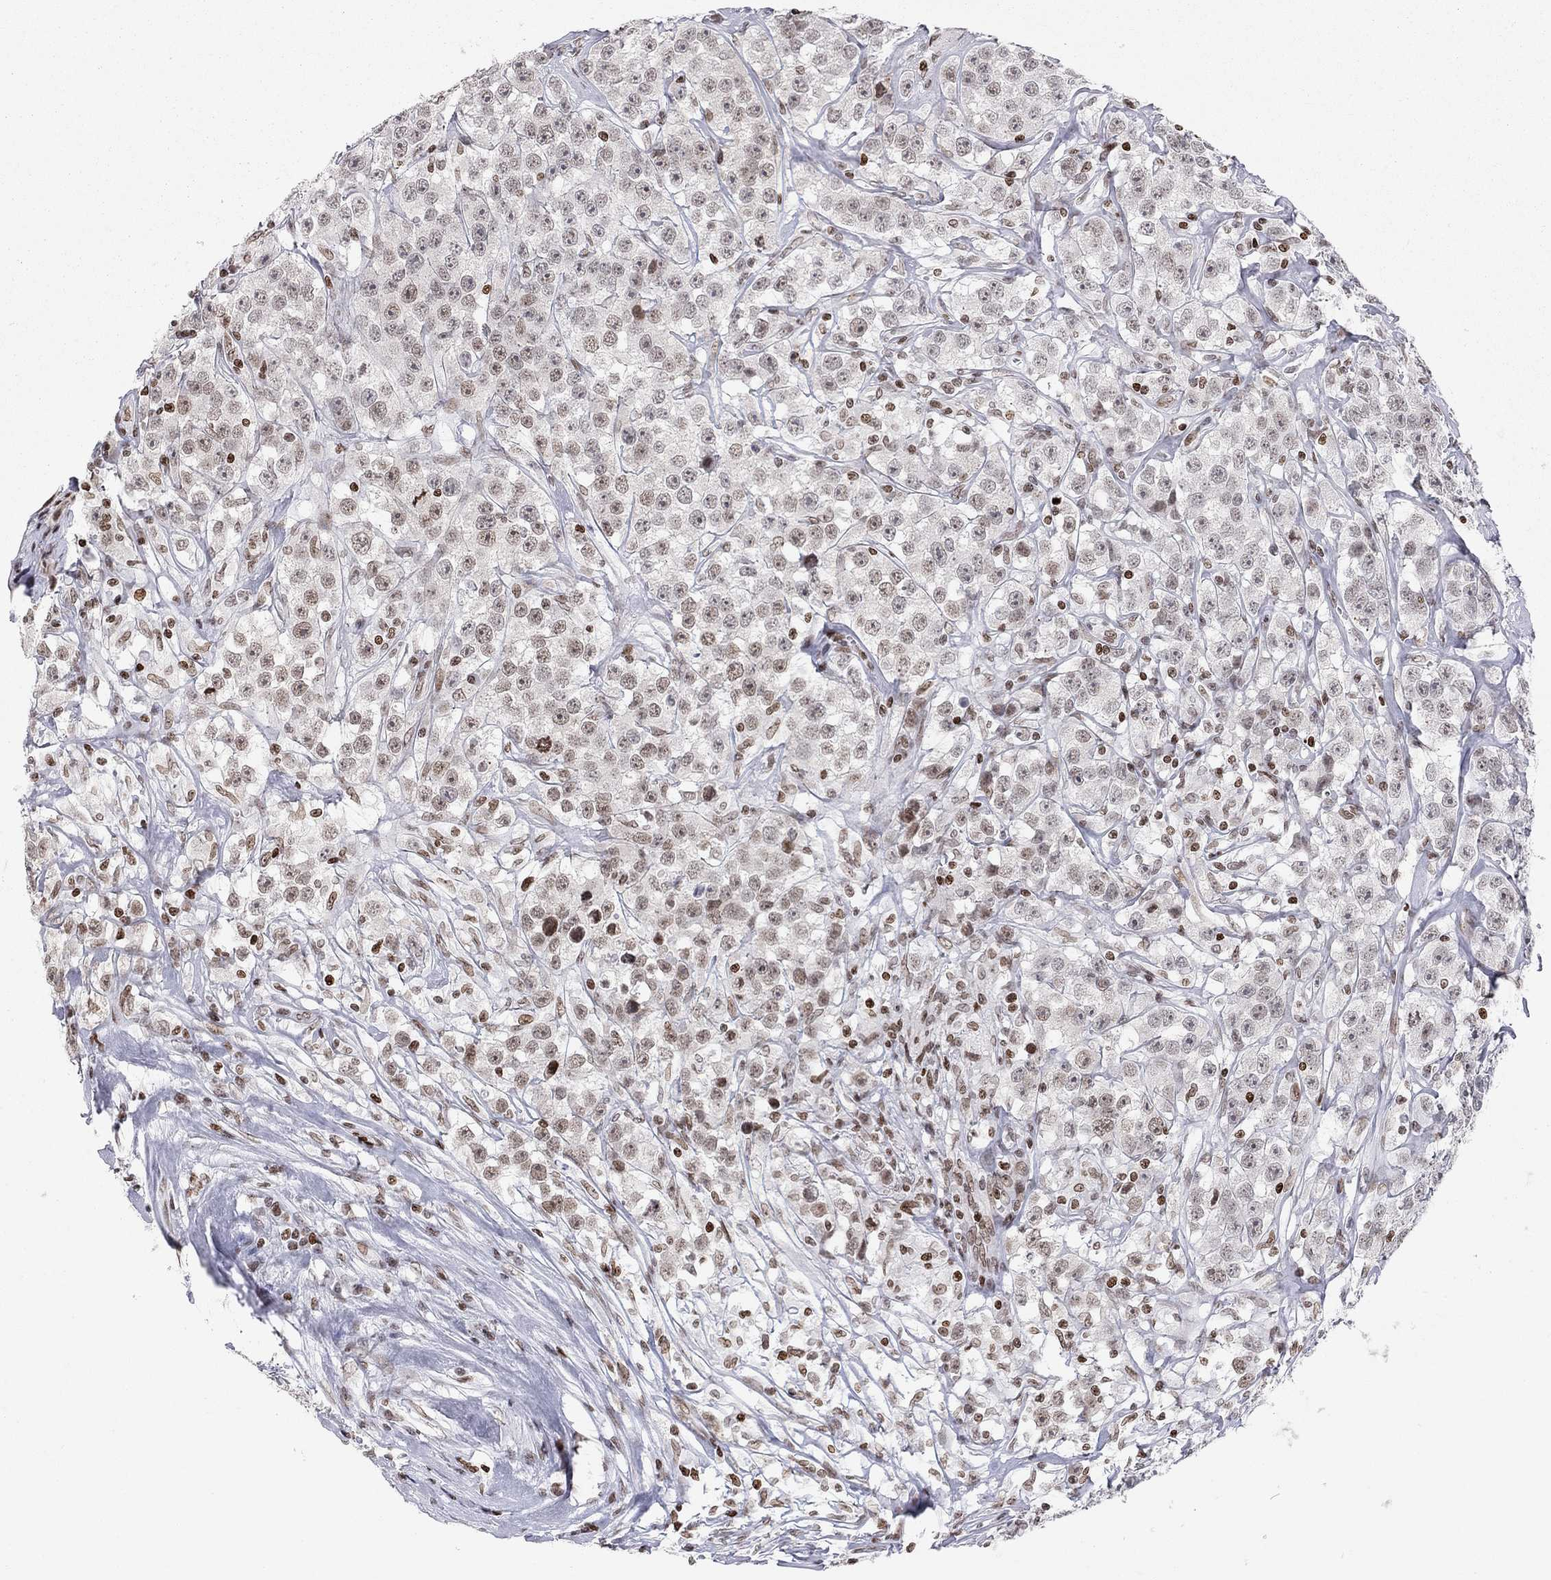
{"staining": {"intensity": "weak", "quantity": "25%-75%", "location": "nuclear"}, "tissue": "testis cancer", "cell_type": "Tumor cells", "image_type": "cancer", "snomed": [{"axis": "morphology", "description": "Seminoma, NOS"}, {"axis": "topography", "description": "Testis"}], "caption": "There is low levels of weak nuclear positivity in tumor cells of testis cancer (seminoma), as demonstrated by immunohistochemical staining (brown color).", "gene": "H2AX", "patient": {"sex": "male", "age": 59}}